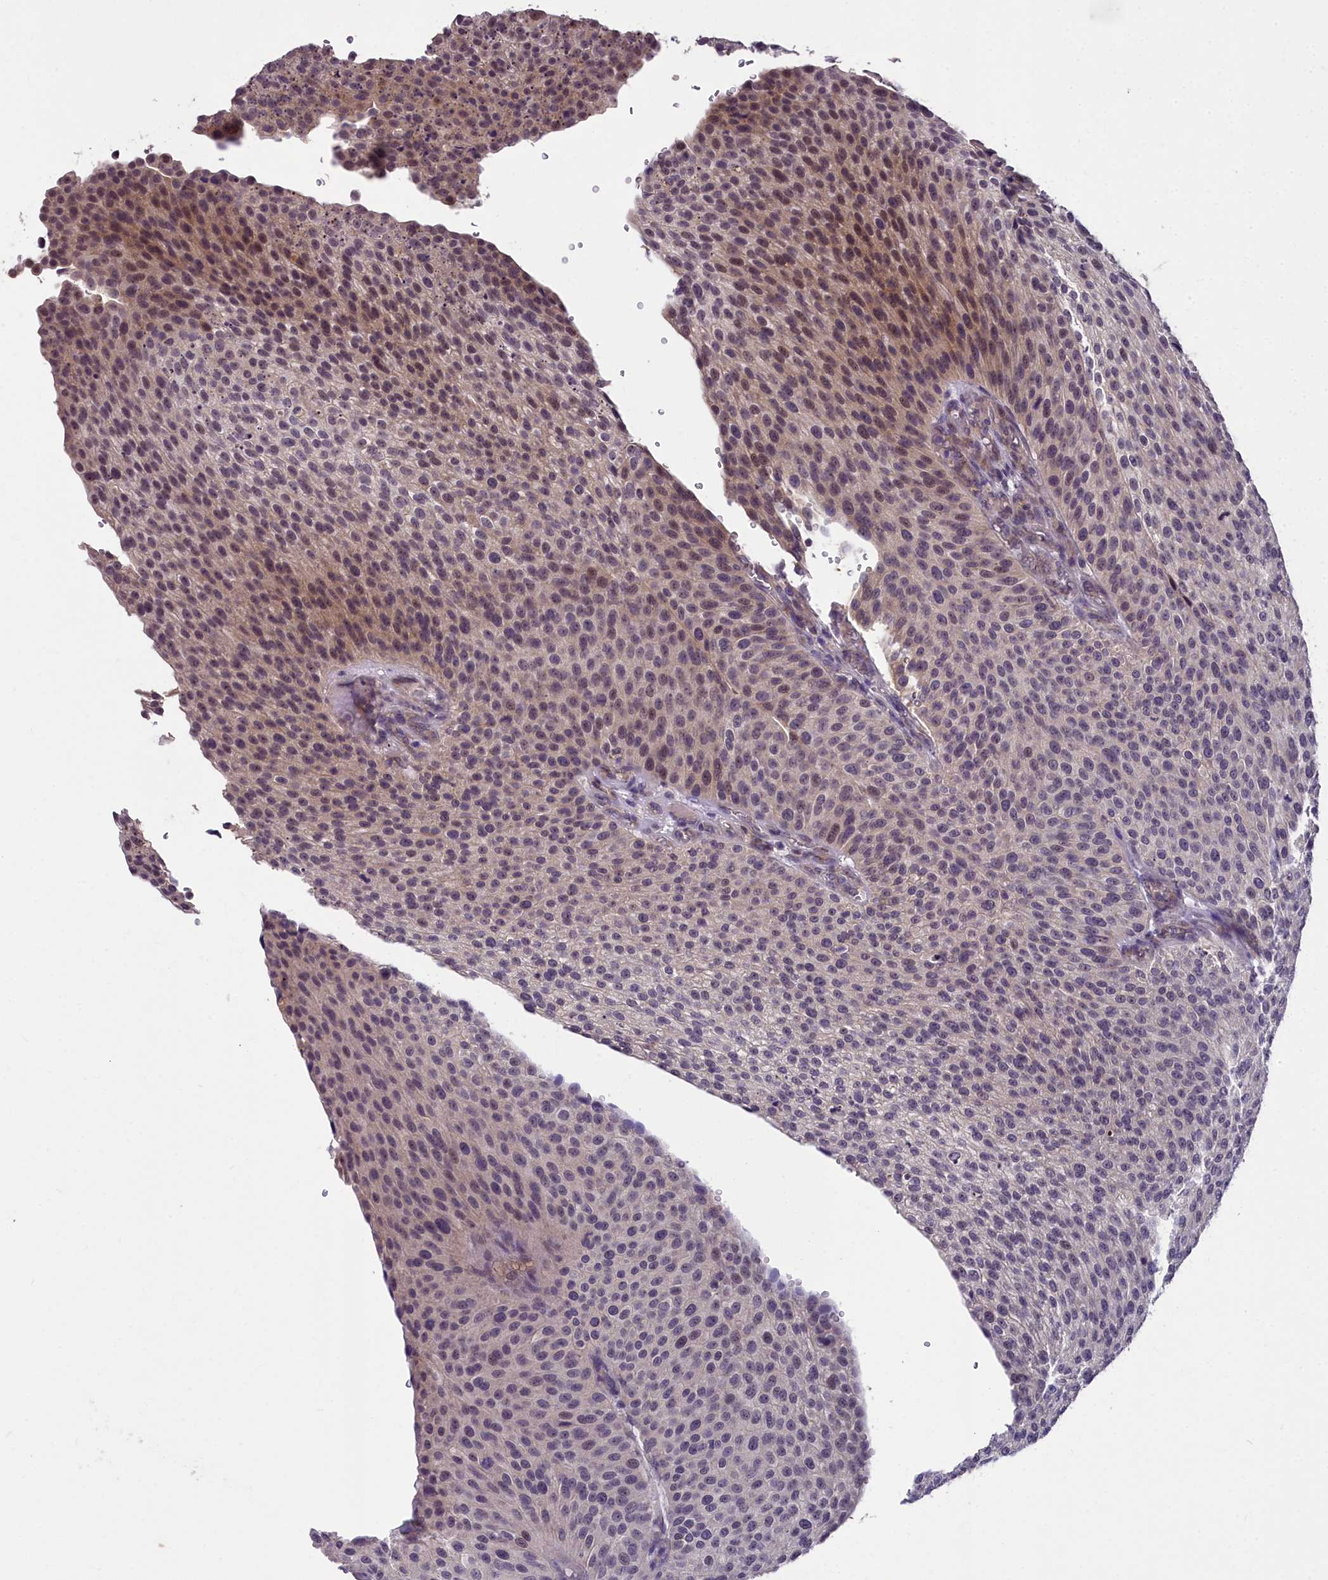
{"staining": {"intensity": "moderate", "quantity": "25%-75%", "location": "cytoplasmic/membranous,nuclear"}, "tissue": "urothelial cancer", "cell_type": "Tumor cells", "image_type": "cancer", "snomed": [{"axis": "morphology", "description": "Urothelial carcinoma, Low grade"}, {"axis": "topography", "description": "Smooth muscle"}, {"axis": "topography", "description": "Urinary bladder"}], "caption": "A brown stain labels moderate cytoplasmic/membranous and nuclear expression of a protein in urothelial cancer tumor cells.", "gene": "ZNF333", "patient": {"sex": "male", "age": 60}}